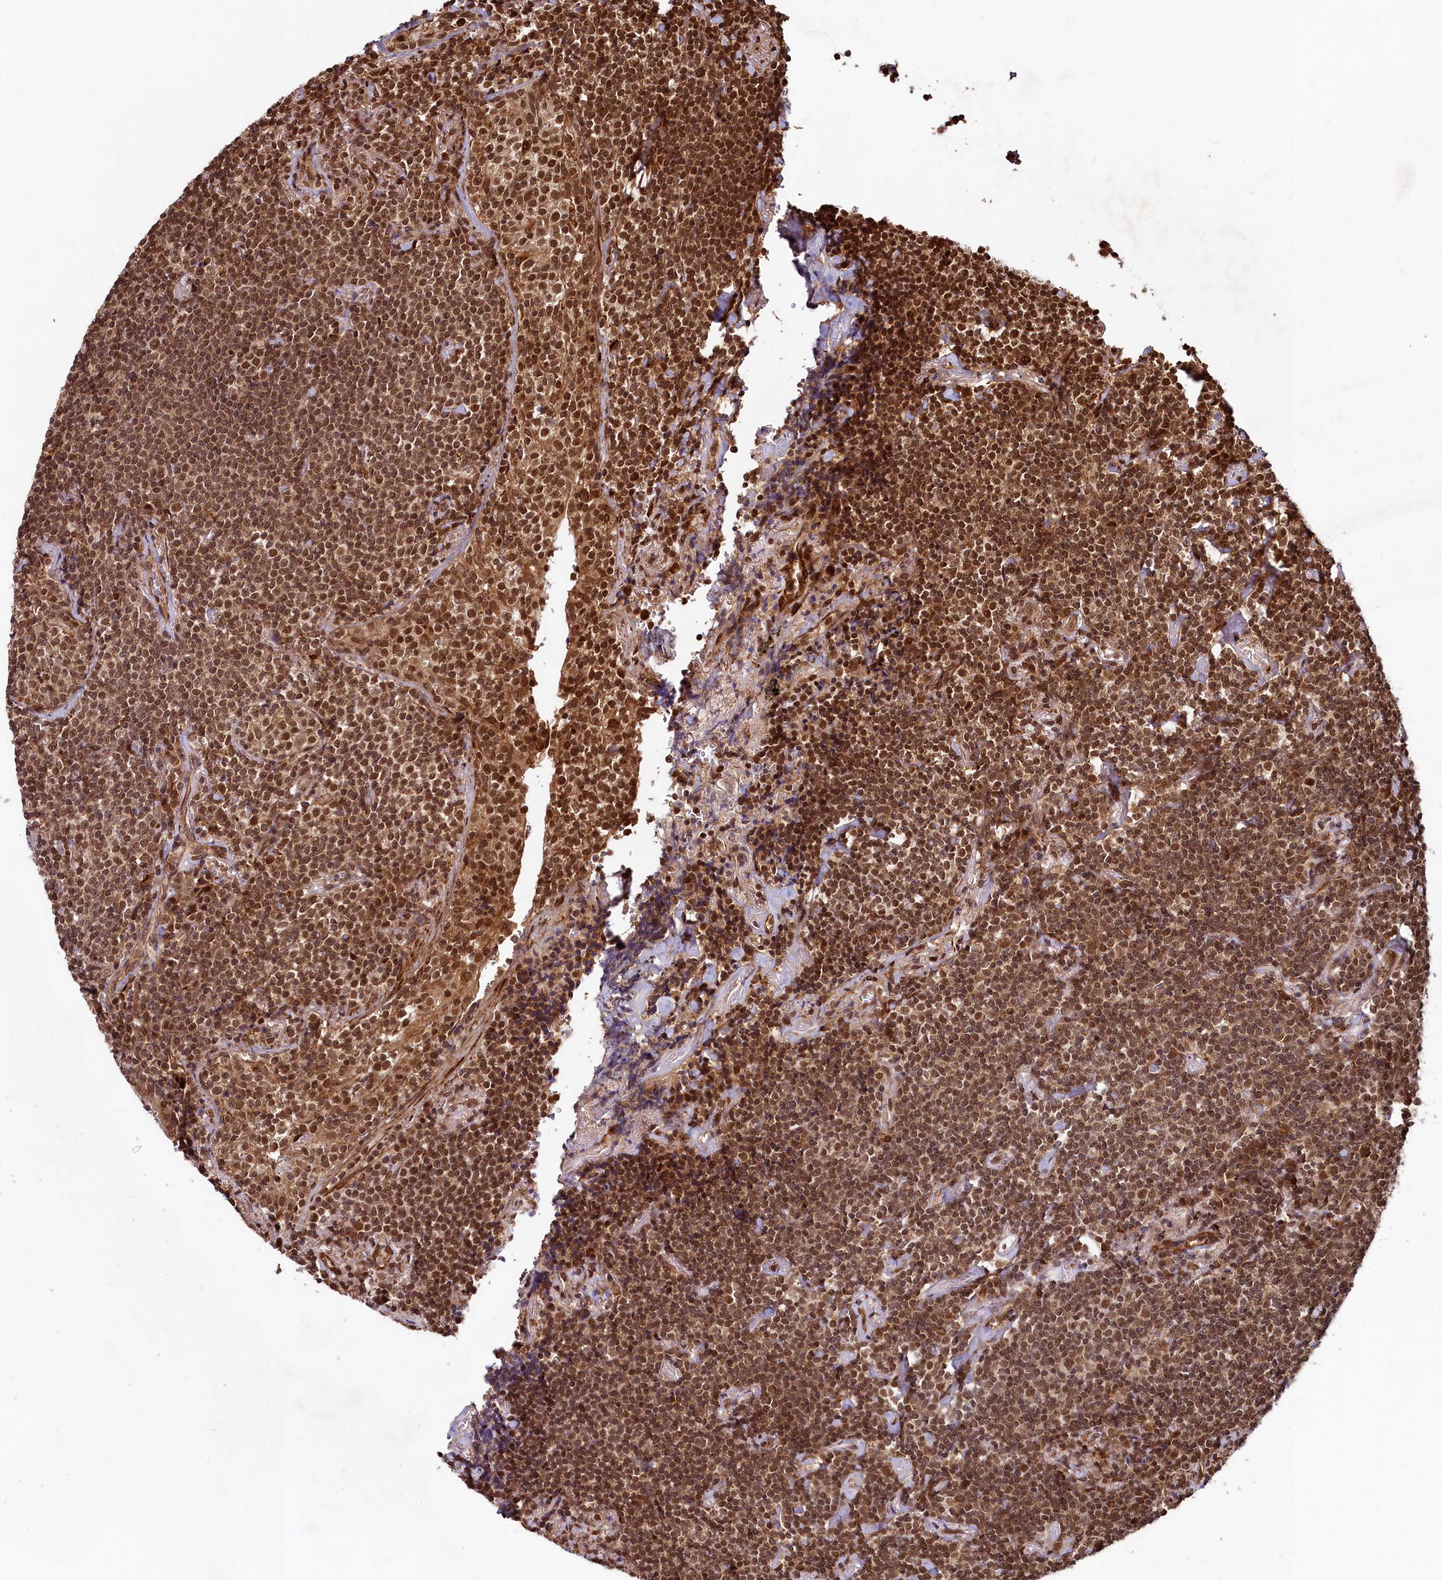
{"staining": {"intensity": "strong", "quantity": ">75%", "location": "nuclear"}, "tissue": "lymphoma", "cell_type": "Tumor cells", "image_type": "cancer", "snomed": [{"axis": "morphology", "description": "Malignant lymphoma, non-Hodgkin's type, Low grade"}, {"axis": "topography", "description": "Lung"}], "caption": "Protein staining of low-grade malignant lymphoma, non-Hodgkin's type tissue displays strong nuclear expression in approximately >75% of tumor cells. Nuclei are stained in blue.", "gene": "TRIM23", "patient": {"sex": "female", "age": 71}}